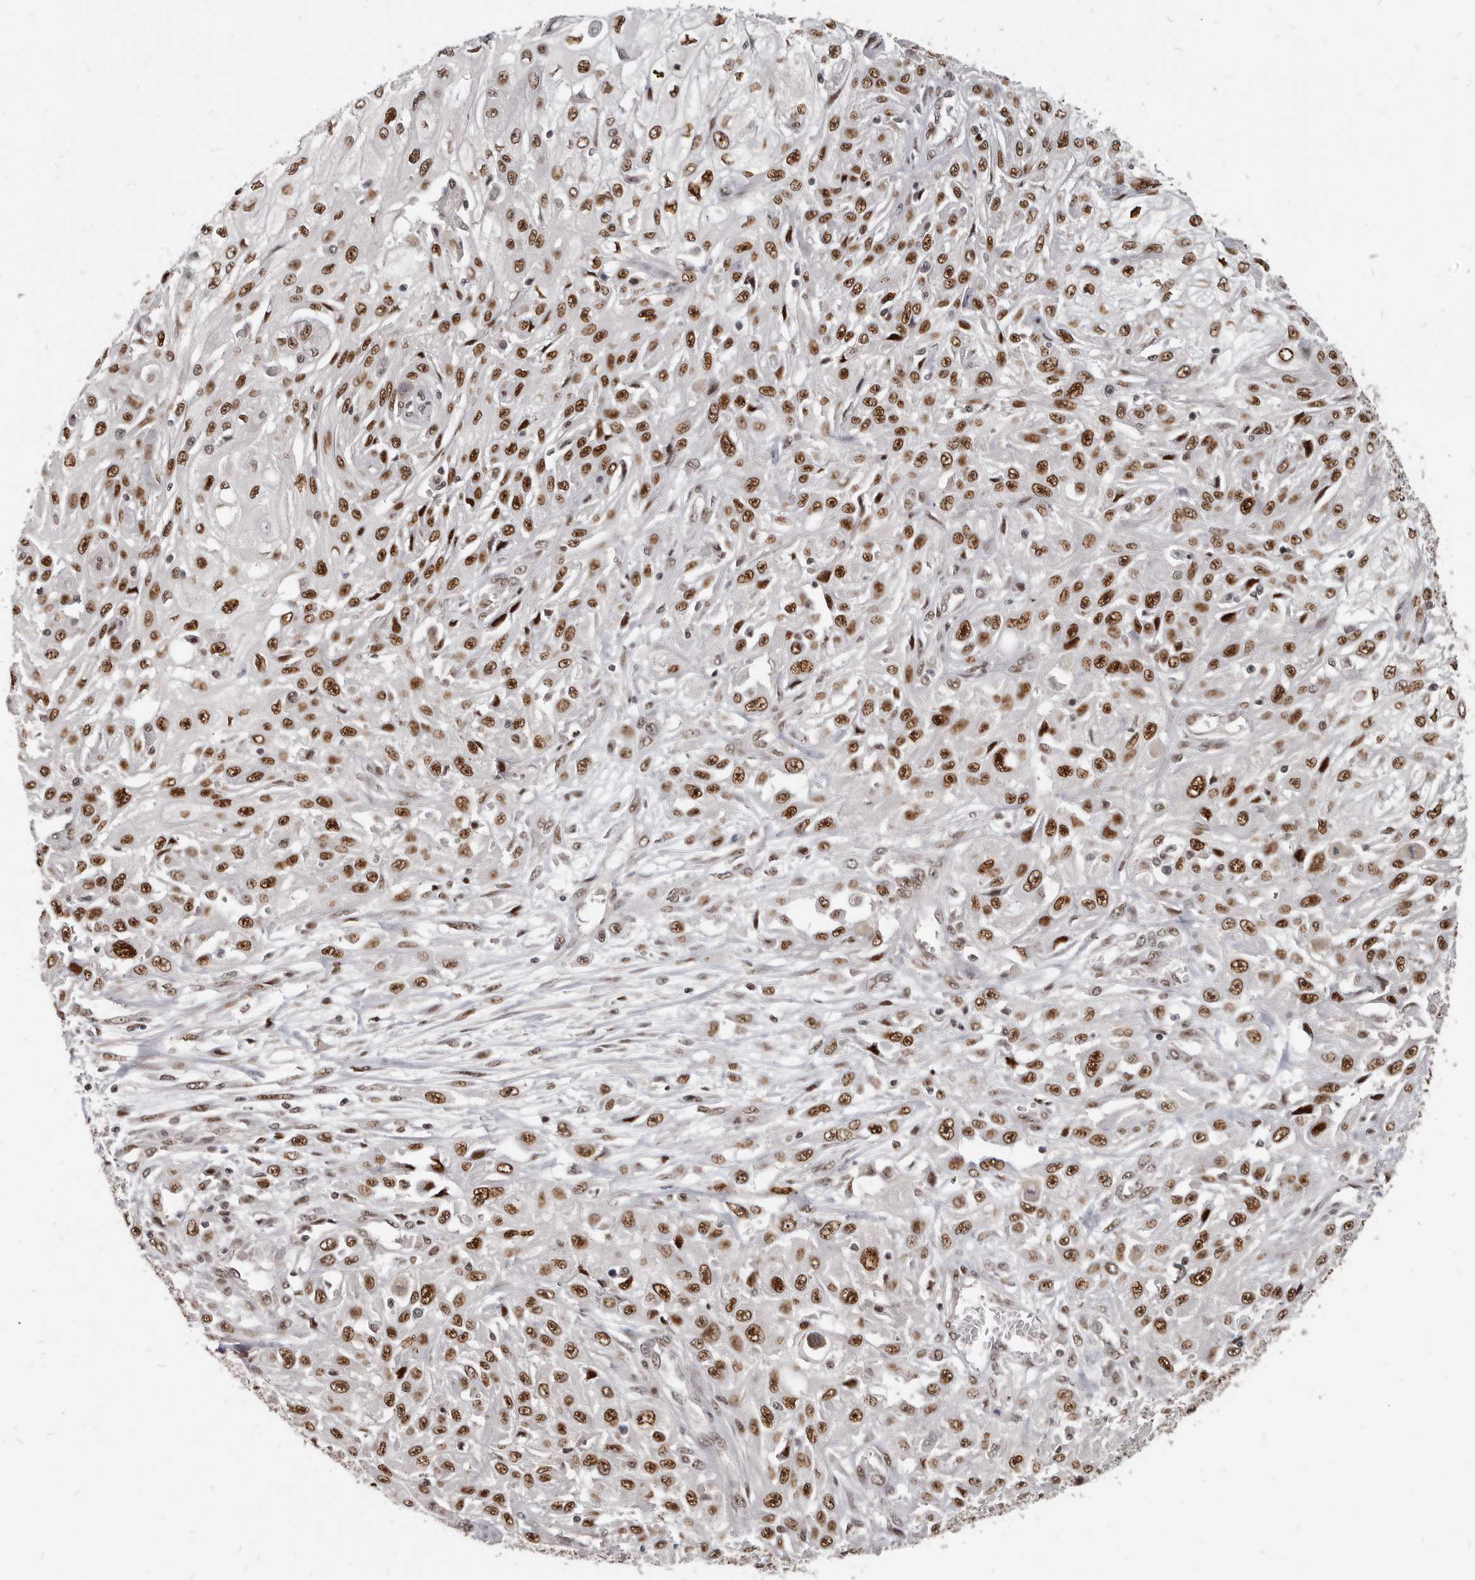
{"staining": {"intensity": "strong", "quantity": ">75%", "location": "nuclear"}, "tissue": "skin cancer", "cell_type": "Tumor cells", "image_type": "cancer", "snomed": [{"axis": "morphology", "description": "Squamous cell carcinoma, NOS"}, {"axis": "morphology", "description": "Squamous cell carcinoma, metastatic, NOS"}, {"axis": "topography", "description": "Skin"}, {"axis": "topography", "description": "Lymph node"}], "caption": "IHC of metastatic squamous cell carcinoma (skin) demonstrates high levels of strong nuclear staining in about >75% of tumor cells.", "gene": "ATF5", "patient": {"sex": "male", "age": 75}}